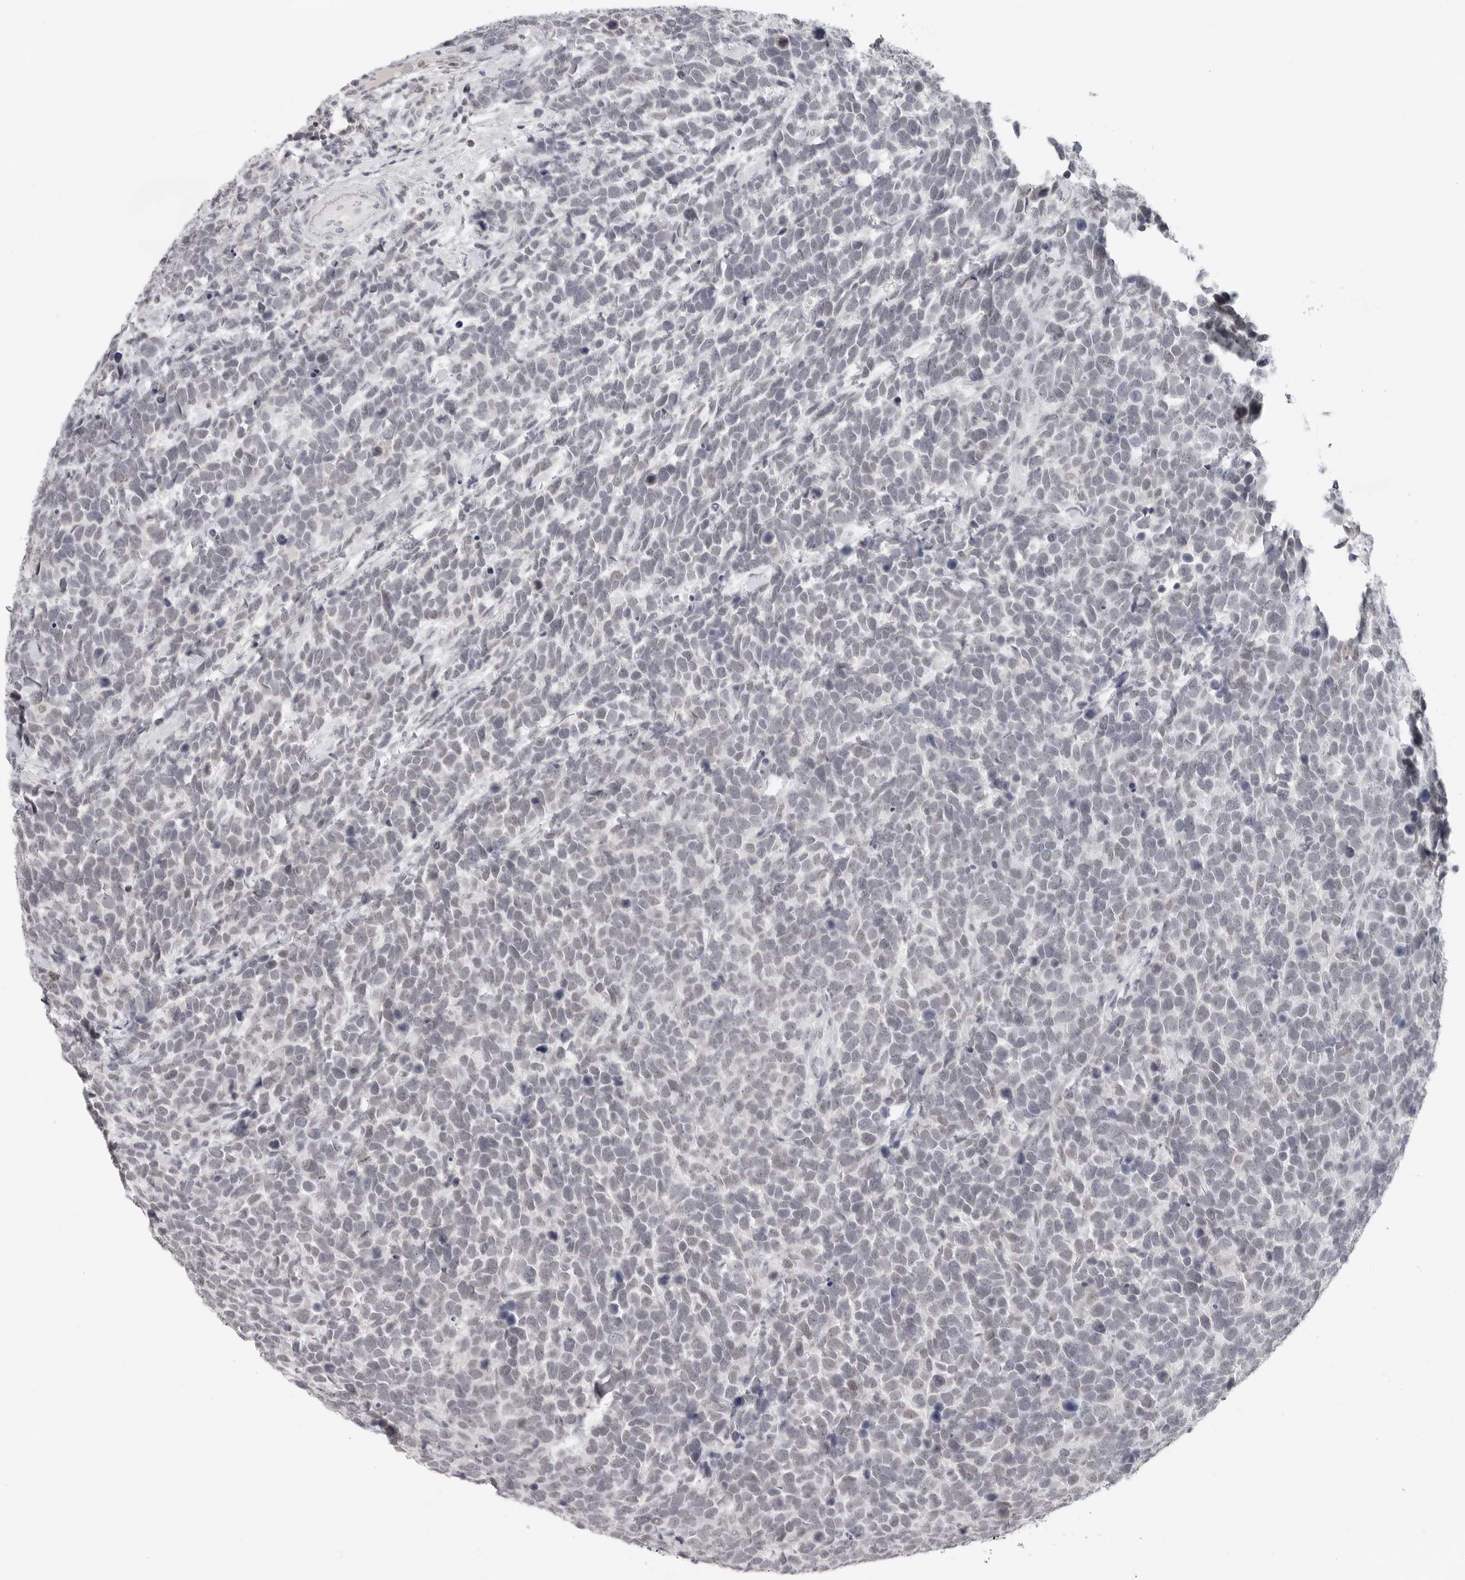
{"staining": {"intensity": "negative", "quantity": "none", "location": "none"}, "tissue": "urothelial cancer", "cell_type": "Tumor cells", "image_type": "cancer", "snomed": [{"axis": "morphology", "description": "Urothelial carcinoma, High grade"}, {"axis": "topography", "description": "Urinary bladder"}], "caption": "This is an immunohistochemistry micrograph of urothelial carcinoma (high-grade). There is no positivity in tumor cells.", "gene": "FLG2", "patient": {"sex": "female", "age": 82}}